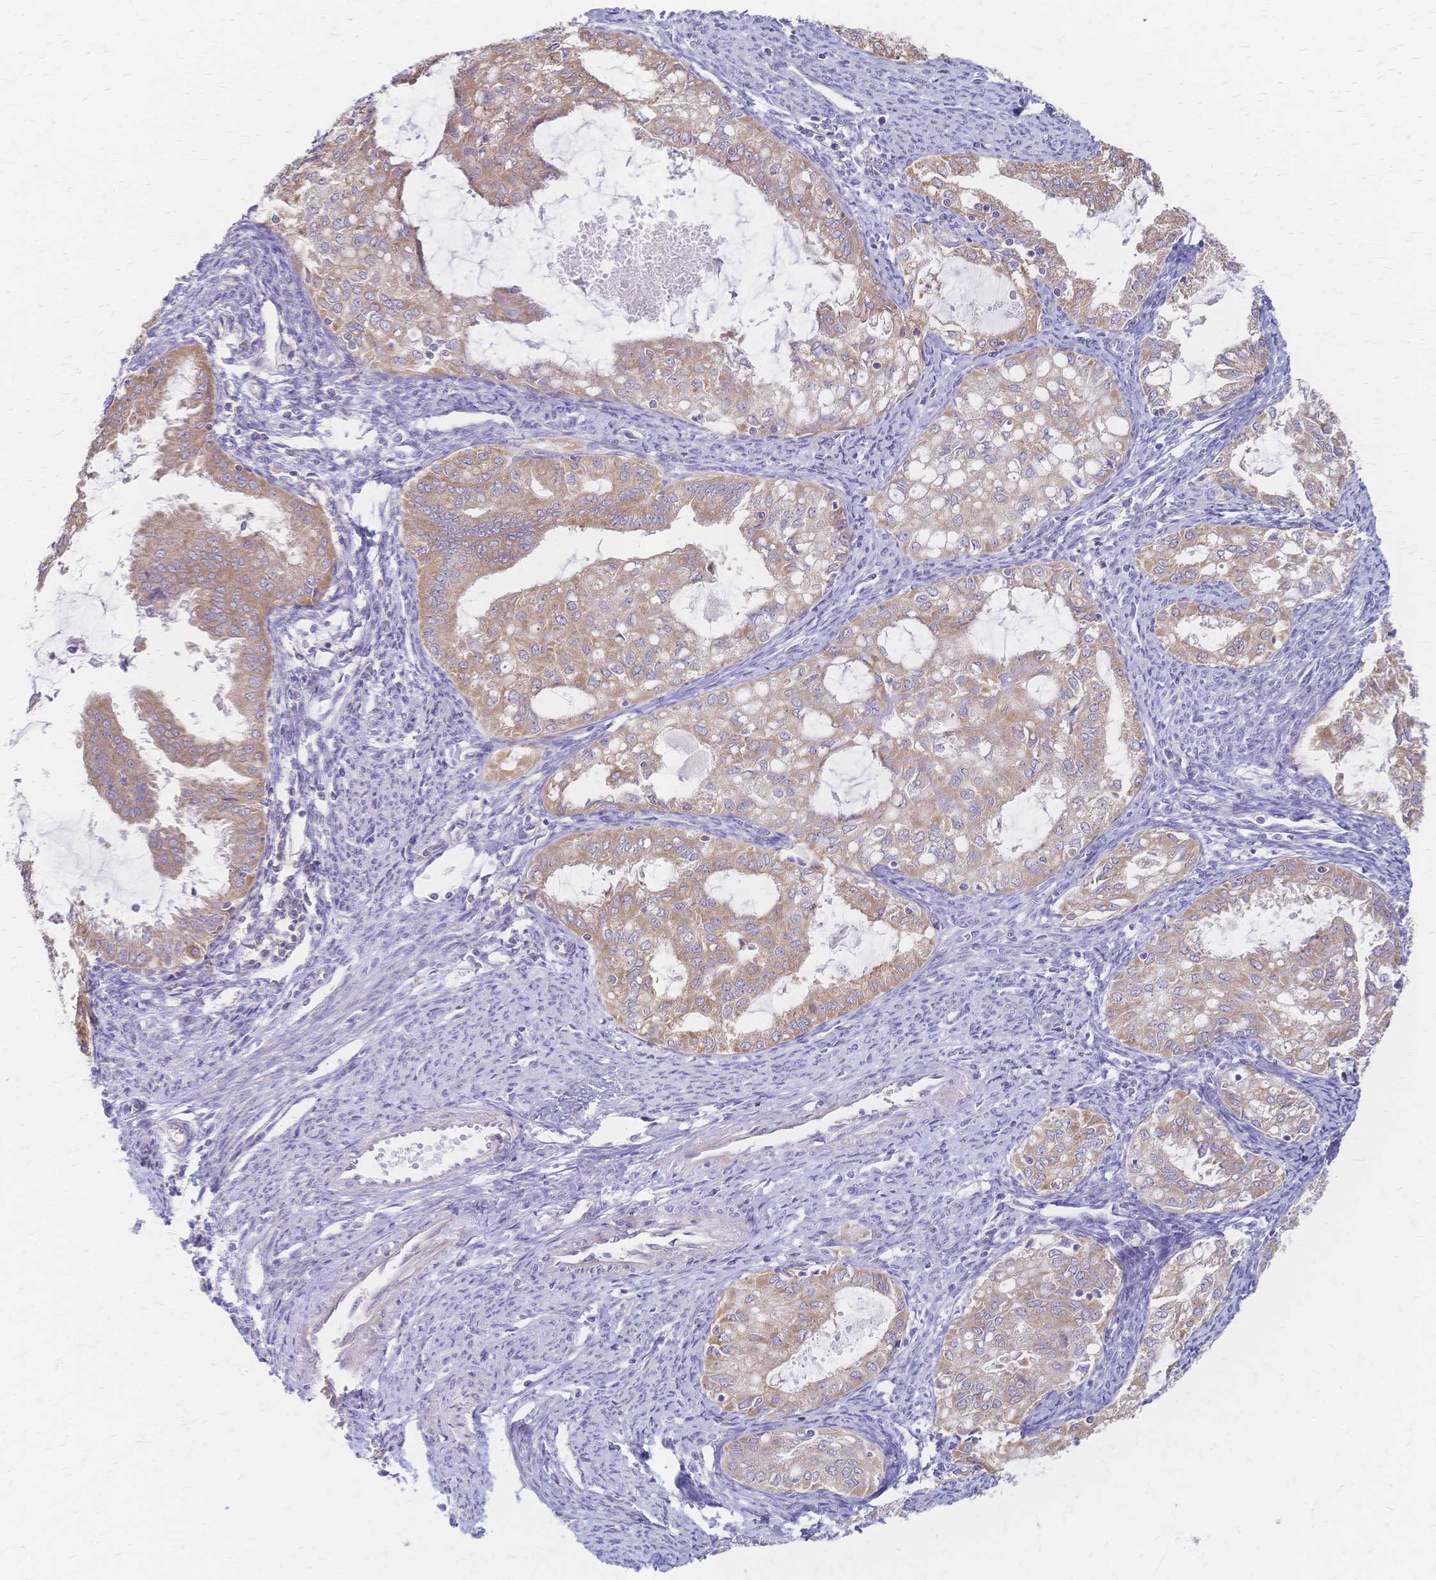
{"staining": {"intensity": "weak", "quantity": ">75%", "location": "cytoplasmic/membranous"}, "tissue": "endometrial cancer", "cell_type": "Tumor cells", "image_type": "cancer", "snomed": [{"axis": "morphology", "description": "Adenocarcinoma, NOS"}, {"axis": "topography", "description": "Endometrium"}], "caption": "Endometrial adenocarcinoma tissue shows weak cytoplasmic/membranous expression in about >75% of tumor cells, visualized by immunohistochemistry.", "gene": "CYB5A", "patient": {"sex": "female", "age": 70}}